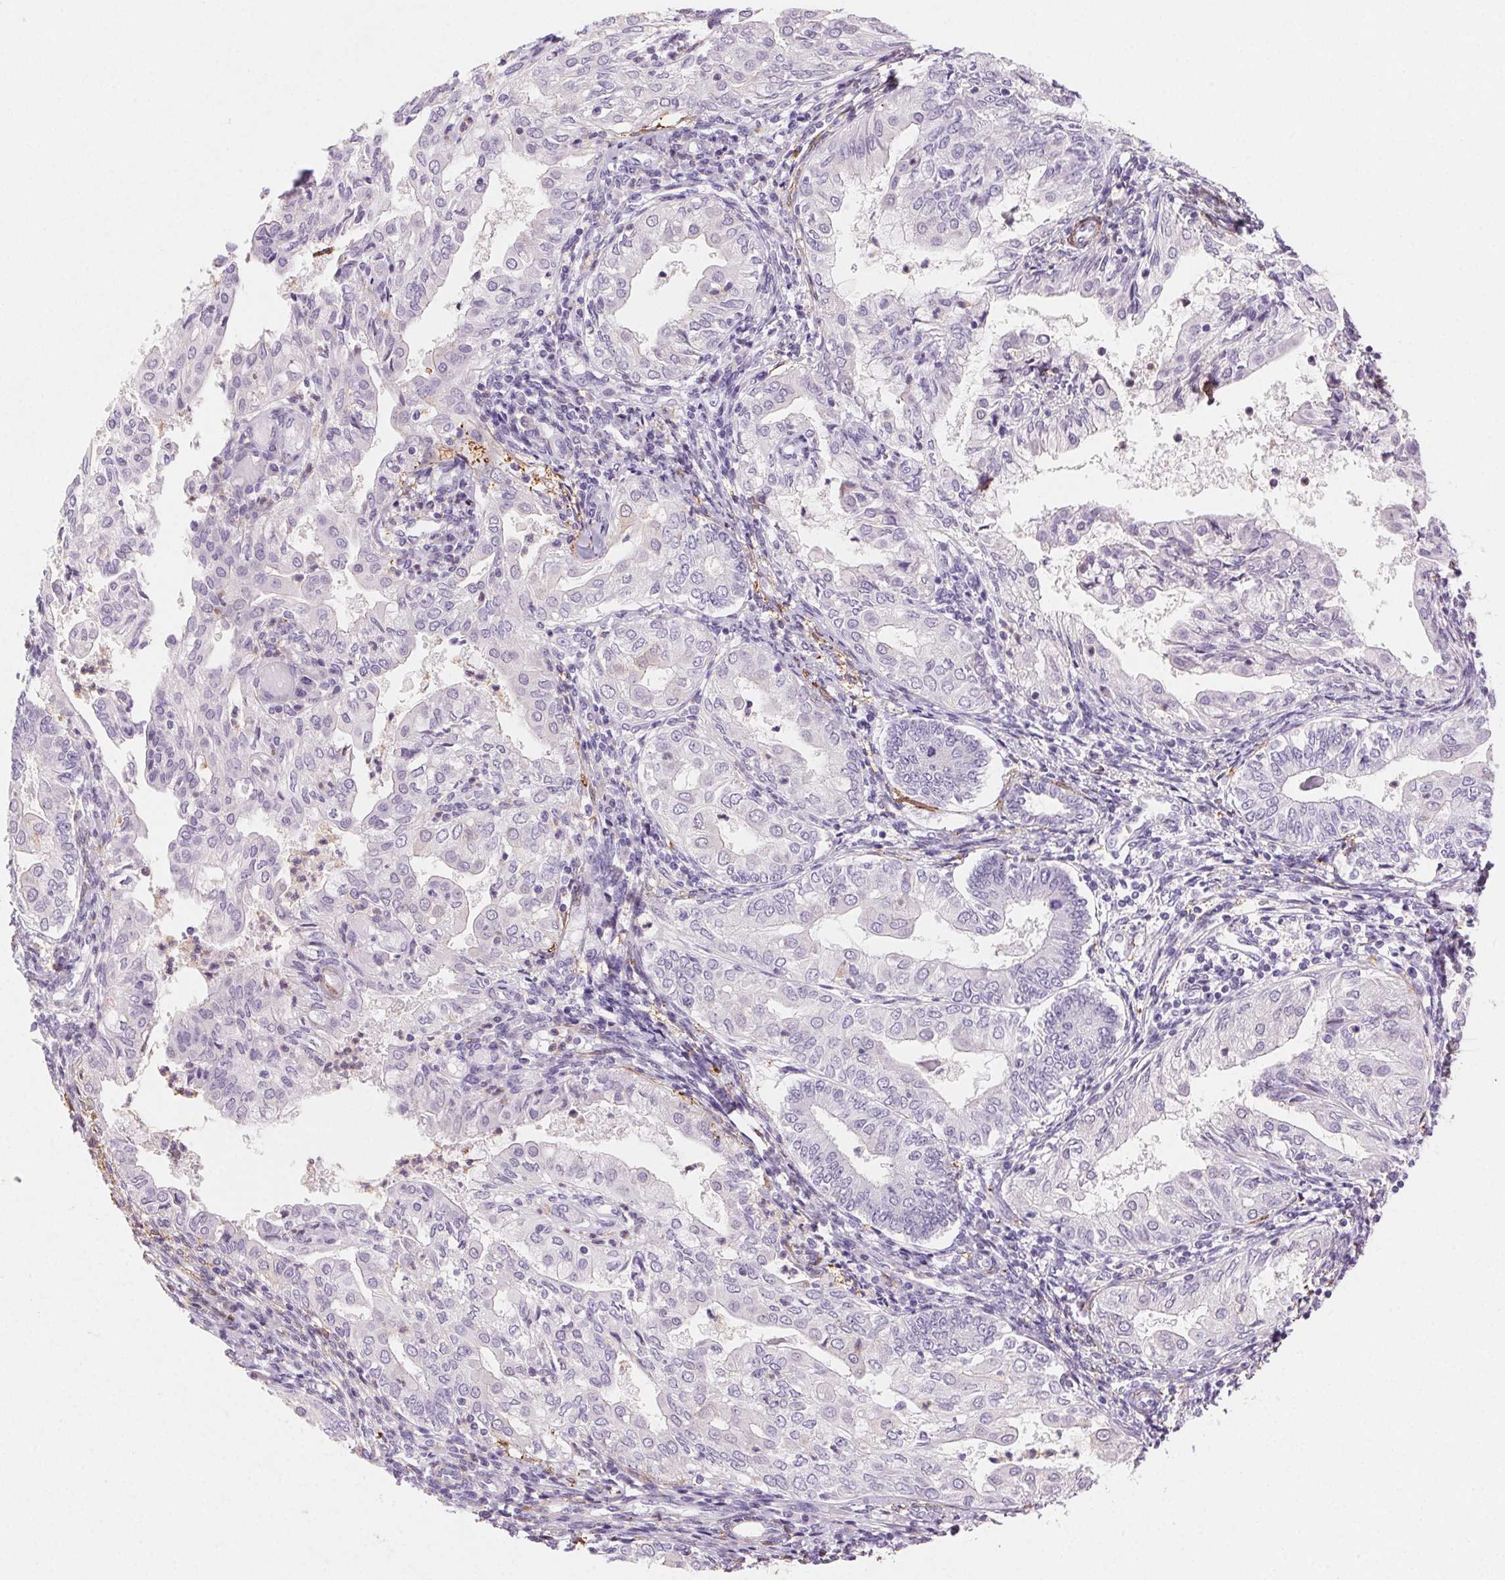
{"staining": {"intensity": "negative", "quantity": "none", "location": "none"}, "tissue": "endometrial cancer", "cell_type": "Tumor cells", "image_type": "cancer", "snomed": [{"axis": "morphology", "description": "Adenocarcinoma, NOS"}, {"axis": "topography", "description": "Endometrium"}], "caption": "A high-resolution image shows IHC staining of adenocarcinoma (endometrial), which displays no significant positivity in tumor cells.", "gene": "GPX8", "patient": {"sex": "female", "age": 68}}